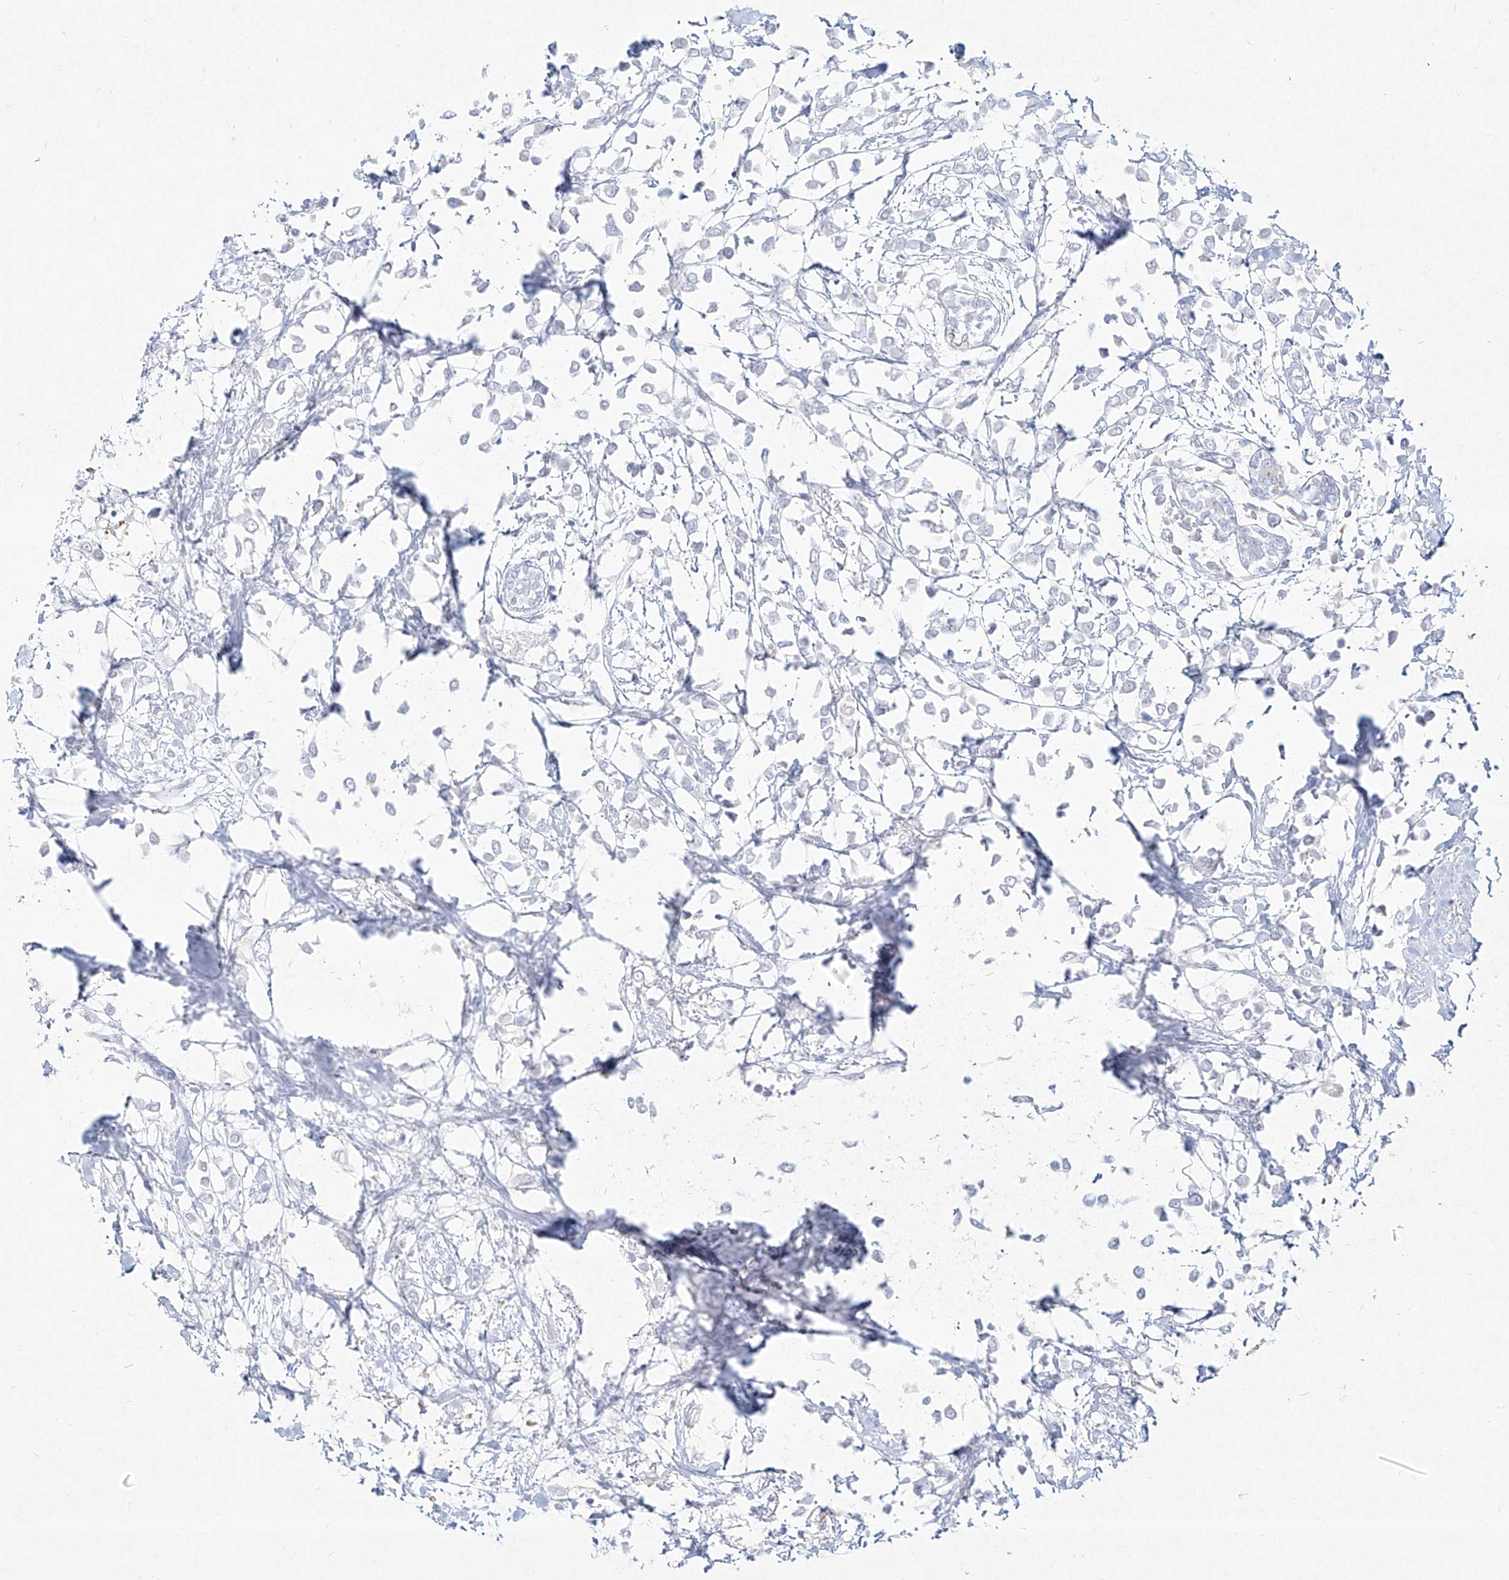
{"staining": {"intensity": "negative", "quantity": "none", "location": "none"}, "tissue": "breast cancer", "cell_type": "Tumor cells", "image_type": "cancer", "snomed": [{"axis": "morphology", "description": "Lobular carcinoma"}, {"axis": "topography", "description": "Breast"}], "caption": "An immunohistochemistry micrograph of breast cancer is shown. There is no staining in tumor cells of breast cancer.", "gene": "CD209", "patient": {"sex": "female", "age": 51}}